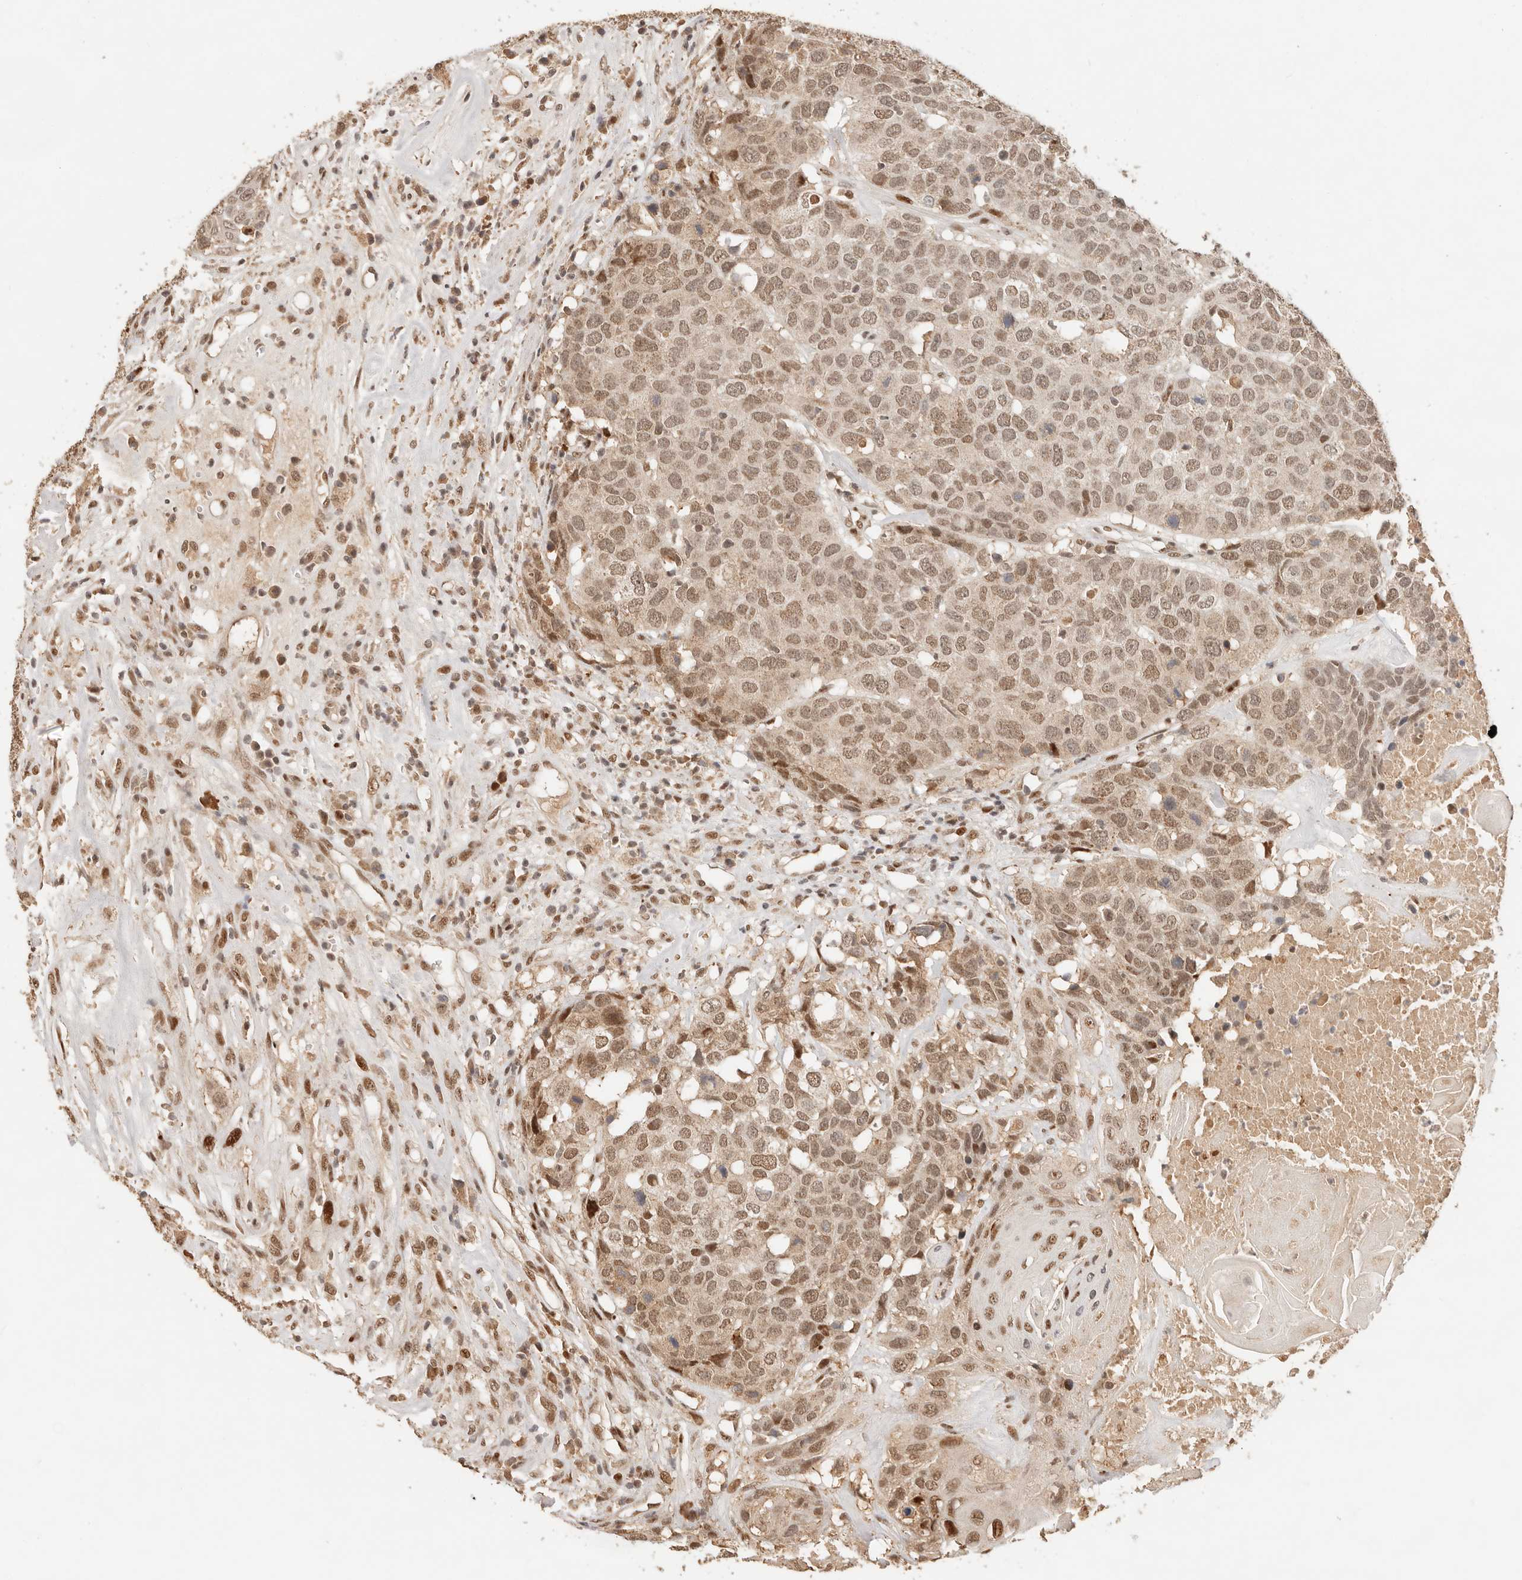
{"staining": {"intensity": "moderate", "quantity": ">75%", "location": "nuclear"}, "tissue": "head and neck cancer", "cell_type": "Tumor cells", "image_type": "cancer", "snomed": [{"axis": "morphology", "description": "Squamous cell carcinoma, NOS"}, {"axis": "topography", "description": "Head-Neck"}], "caption": "Immunohistochemical staining of head and neck squamous cell carcinoma reveals medium levels of moderate nuclear protein expression in about >75% of tumor cells.", "gene": "NPAS2", "patient": {"sex": "male", "age": 66}}